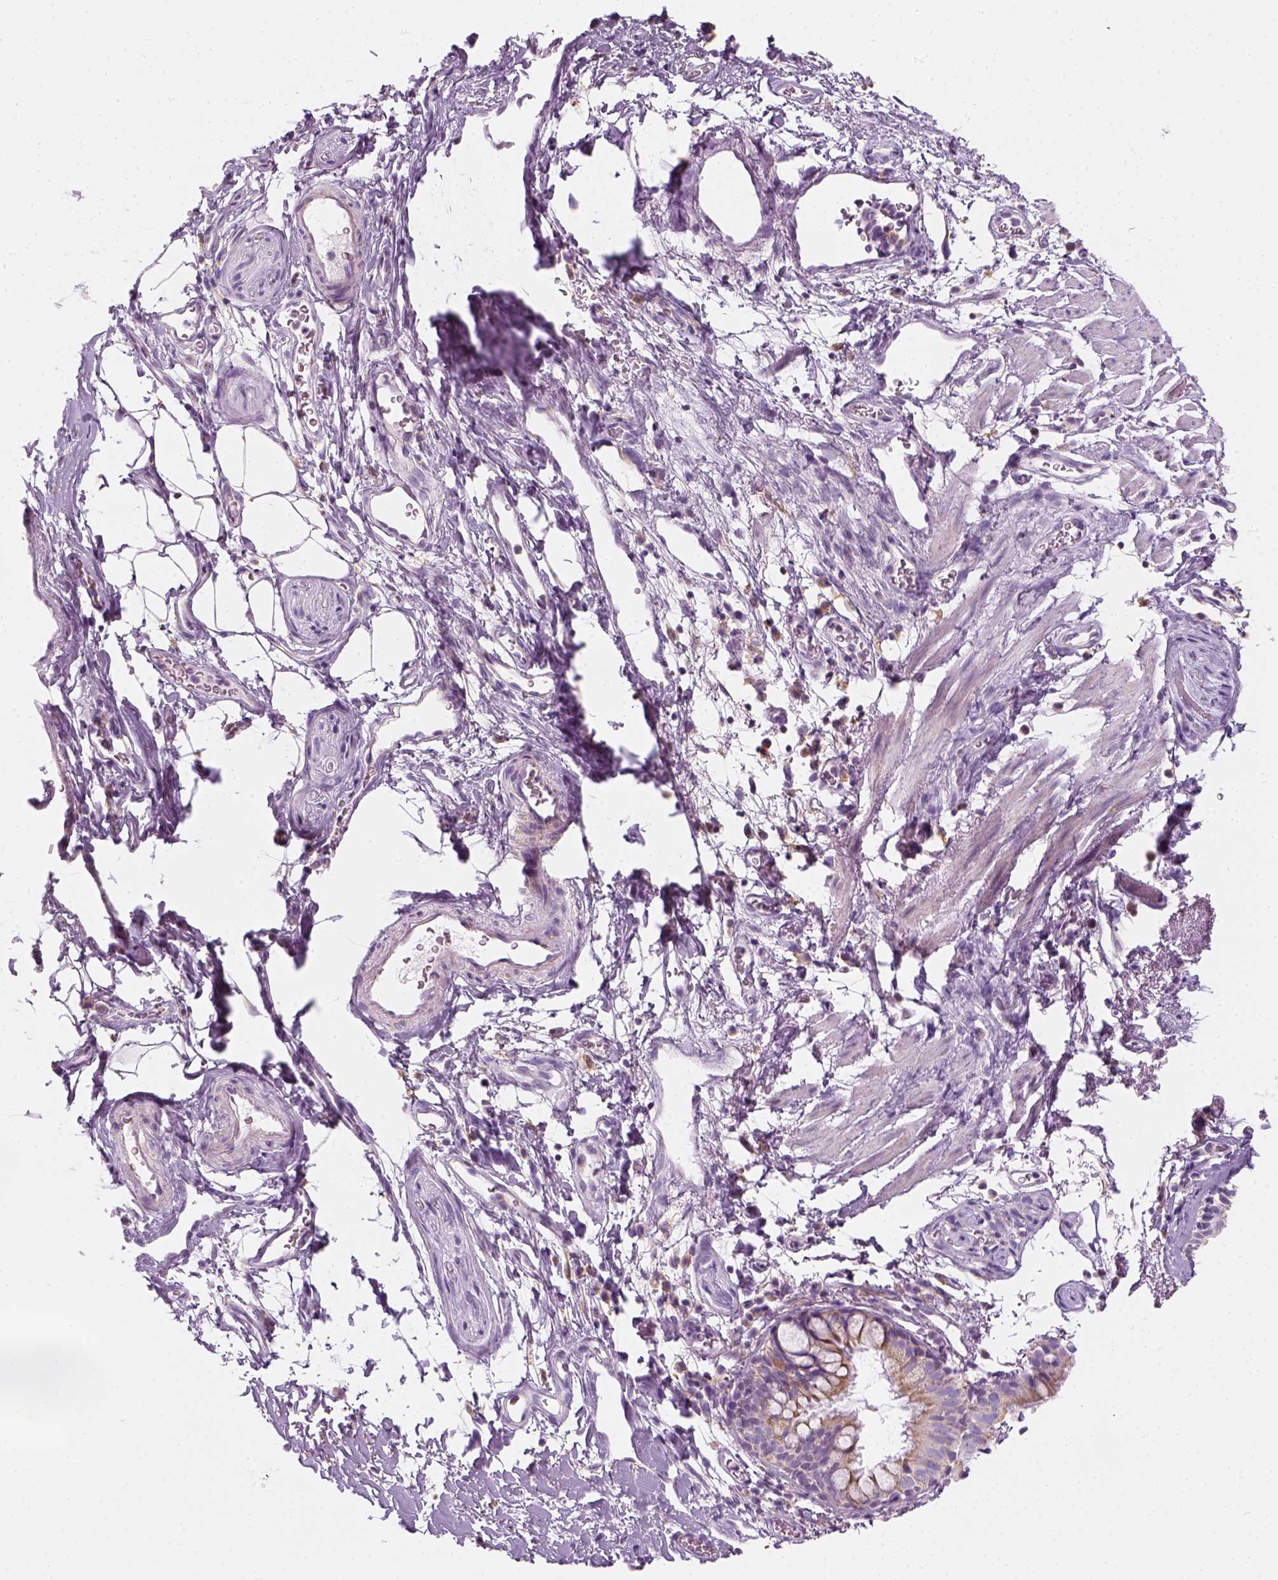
{"staining": {"intensity": "weak", "quantity": ">75%", "location": "cytoplasmic/membranous"}, "tissue": "bronchus", "cell_type": "Respiratory epithelial cells", "image_type": "normal", "snomed": [{"axis": "morphology", "description": "Normal tissue, NOS"}, {"axis": "topography", "description": "Cartilage tissue"}, {"axis": "topography", "description": "Bronchus"}], "caption": "This is a photomicrograph of immunohistochemistry (IHC) staining of benign bronchus, which shows weak positivity in the cytoplasmic/membranous of respiratory epithelial cells.", "gene": "AWAT2", "patient": {"sex": "male", "age": 58}}